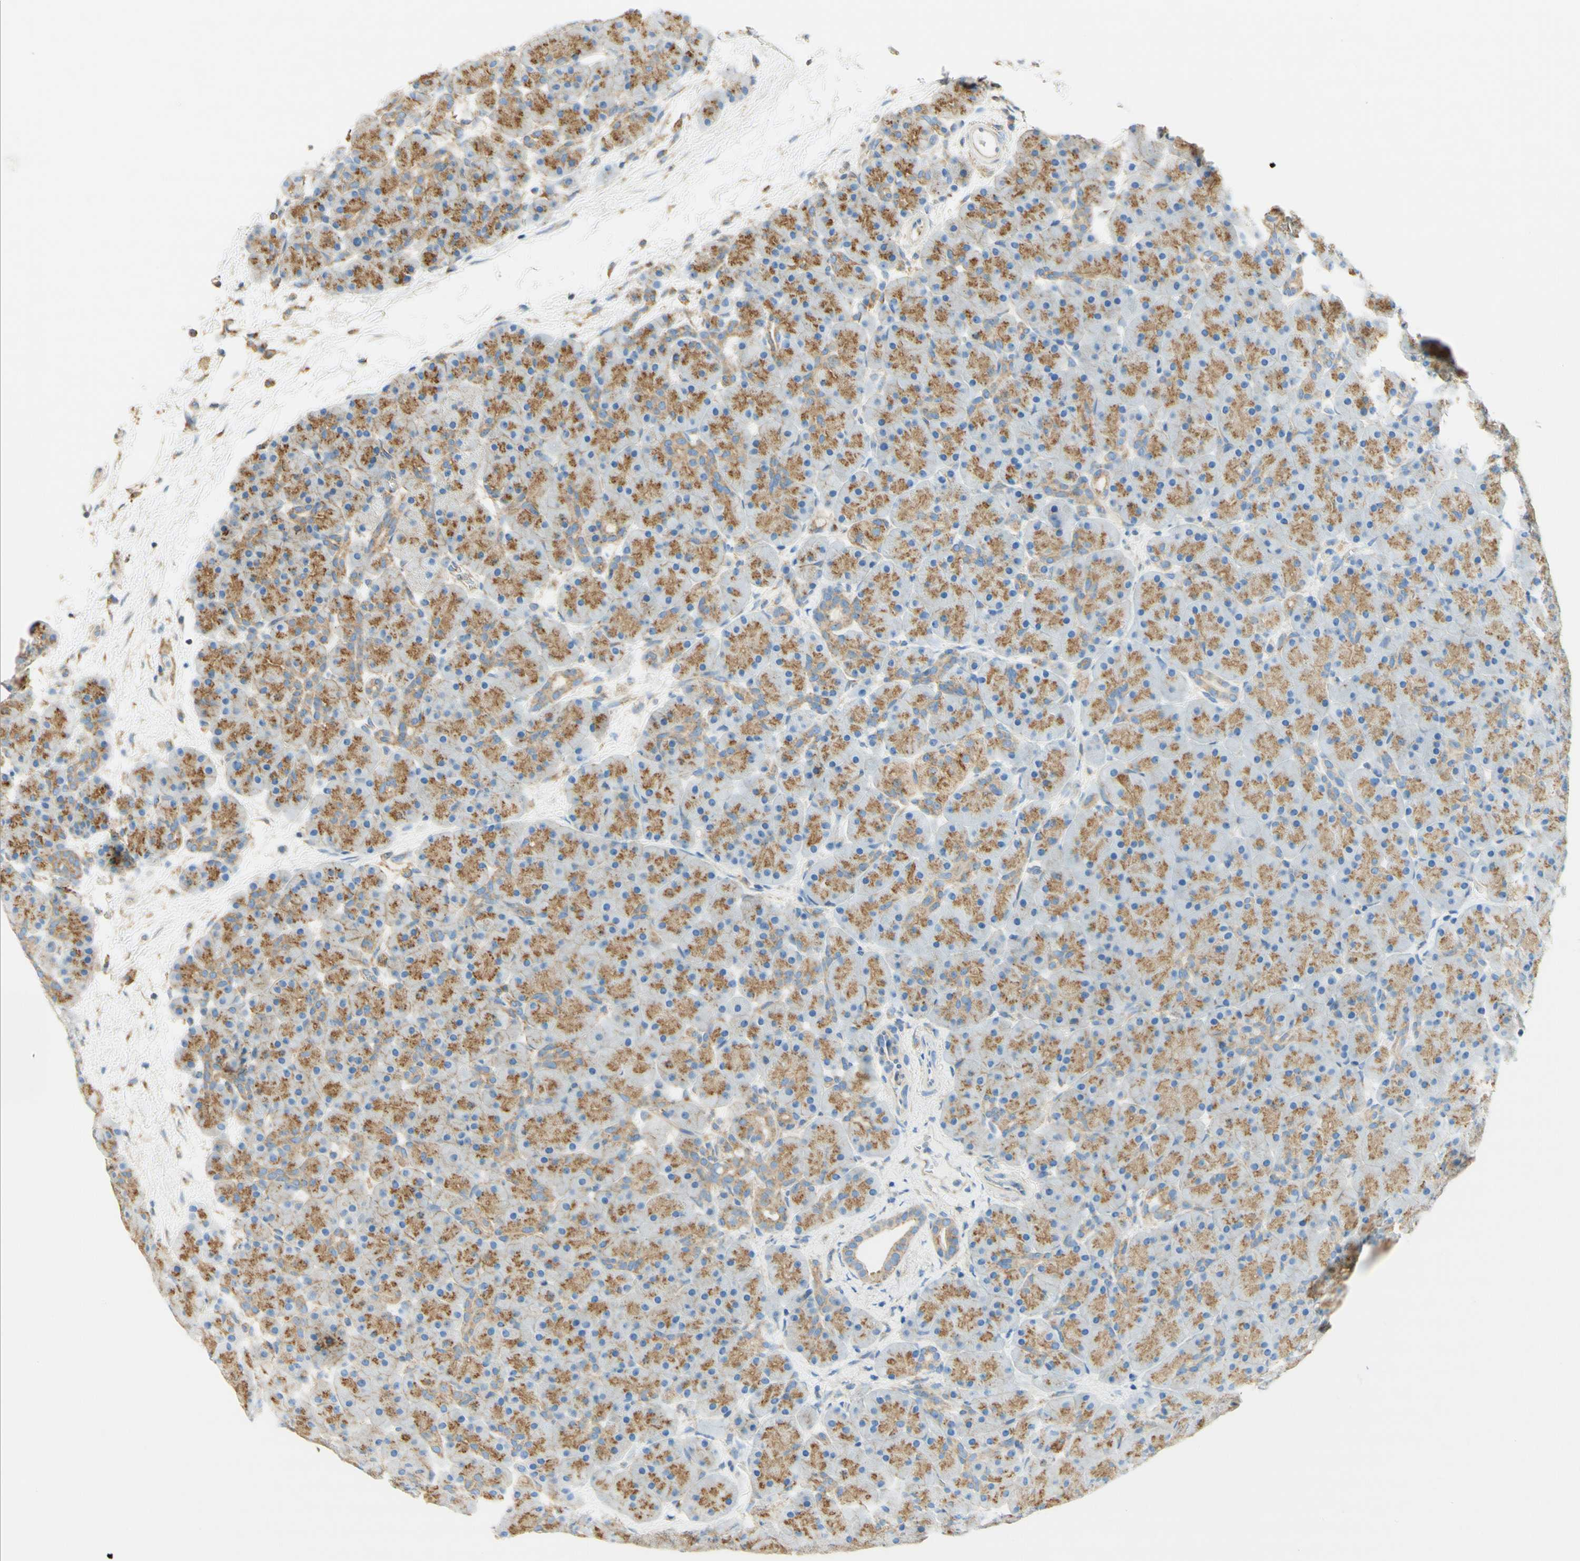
{"staining": {"intensity": "moderate", "quantity": ">75%", "location": "cytoplasmic/membranous"}, "tissue": "pancreas", "cell_type": "Exocrine glandular cells", "image_type": "normal", "snomed": [{"axis": "morphology", "description": "Normal tissue, NOS"}, {"axis": "topography", "description": "Pancreas"}], "caption": "The photomicrograph displays staining of normal pancreas, revealing moderate cytoplasmic/membranous protein staining (brown color) within exocrine glandular cells.", "gene": "CLTC", "patient": {"sex": "male", "age": 66}}